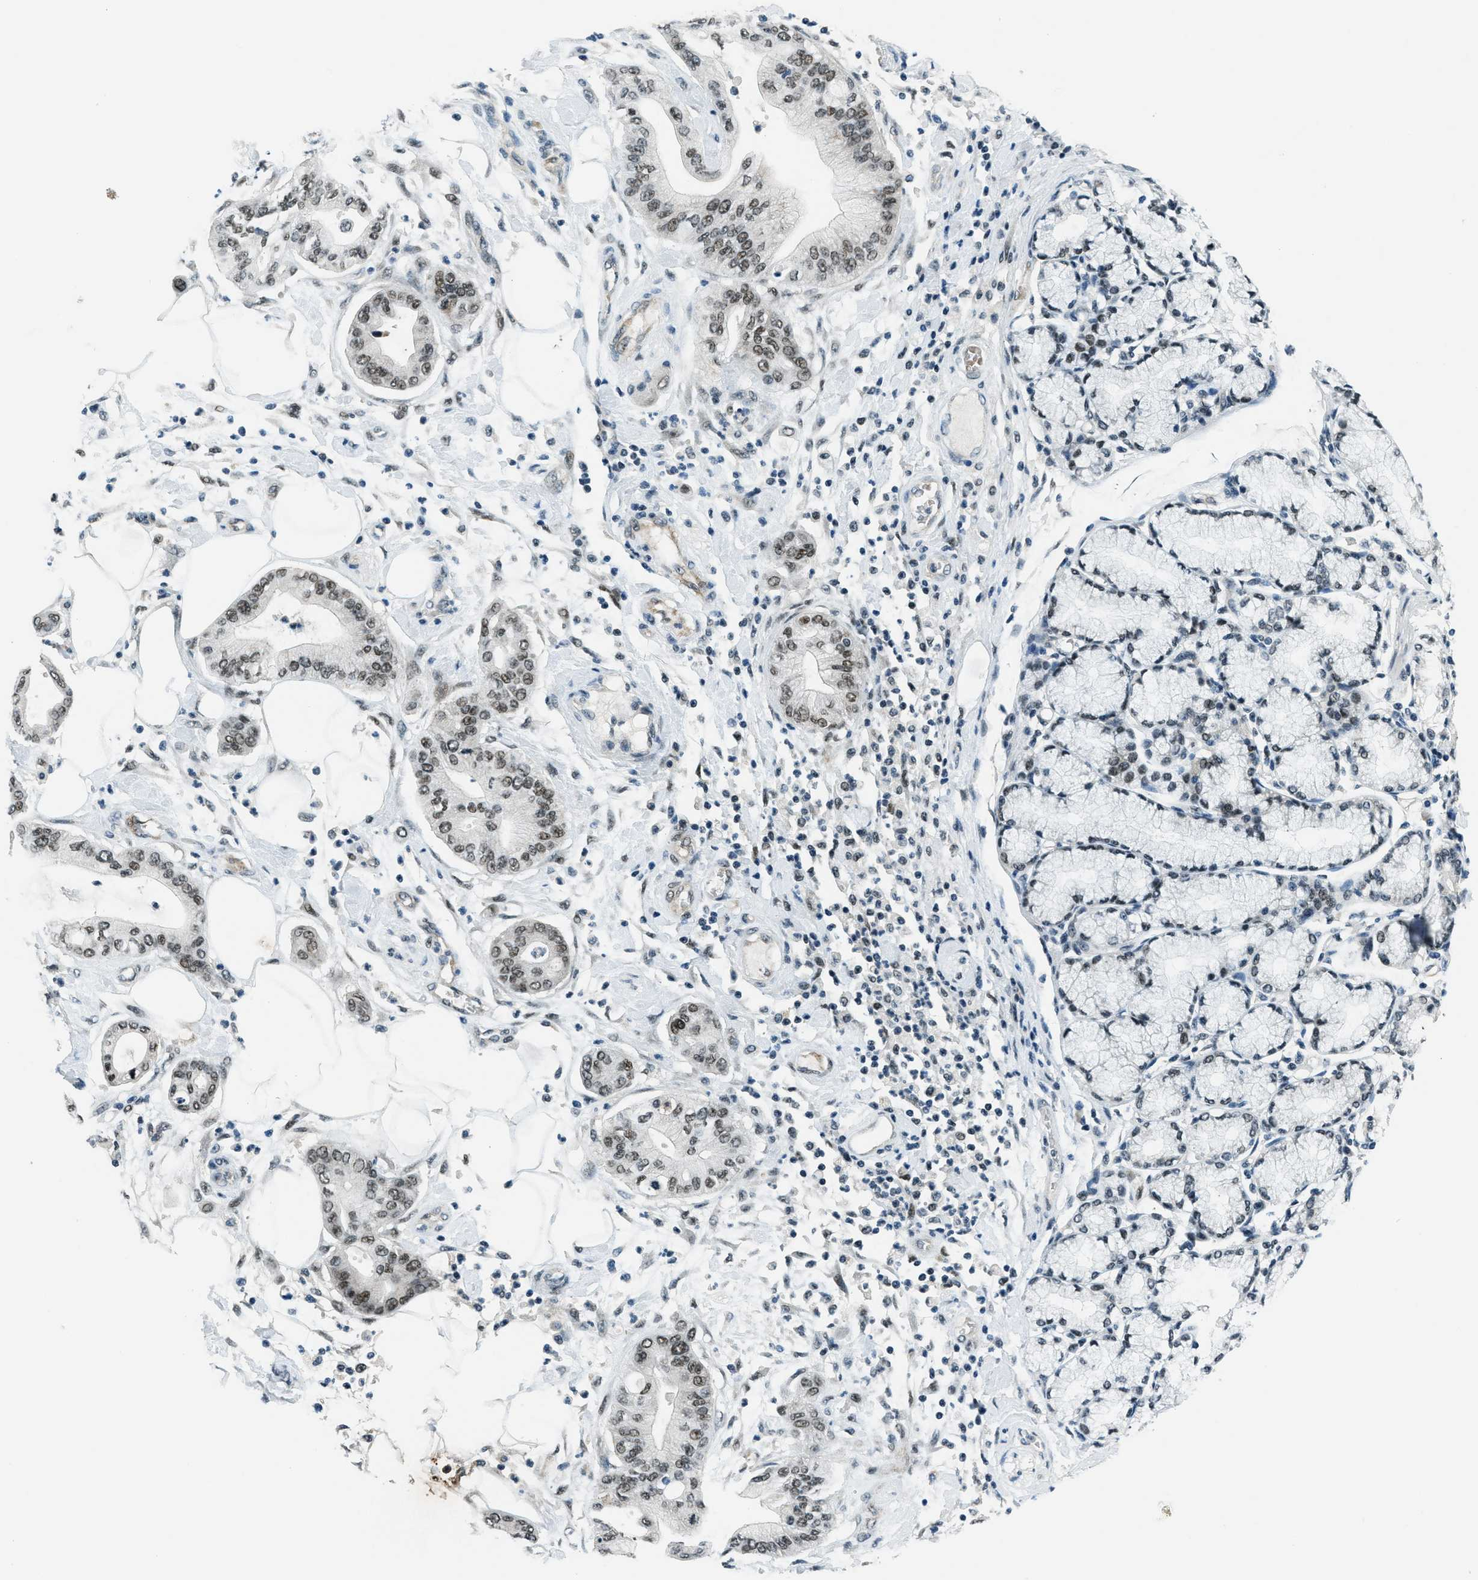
{"staining": {"intensity": "moderate", "quantity": "25%-75%", "location": "nuclear"}, "tissue": "pancreatic cancer", "cell_type": "Tumor cells", "image_type": "cancer", "snomed": [{"axis": "morphology", "description": "Adenocarcinoma, NOS"}, {"axis": "morphology", "description": "Adenocarcinoma, metastatic, NOS"}, {"axis": "topography", "description": "Lymph node"}, {"axis": "topography", "description": "Pancreas"}, {"axis": "topography", "description": "Duodenum"}], "caption": "Protein staining of pancreatic metastatic adenocarcinoma tissue reveals moderate nuclear positivity in about 25%-75% of tumor cells. The protein of interest is shown in brown color, while the nuclei are stained blue.", "gene": "KLF6", "patient": {"sex": "female", "age": 64}}